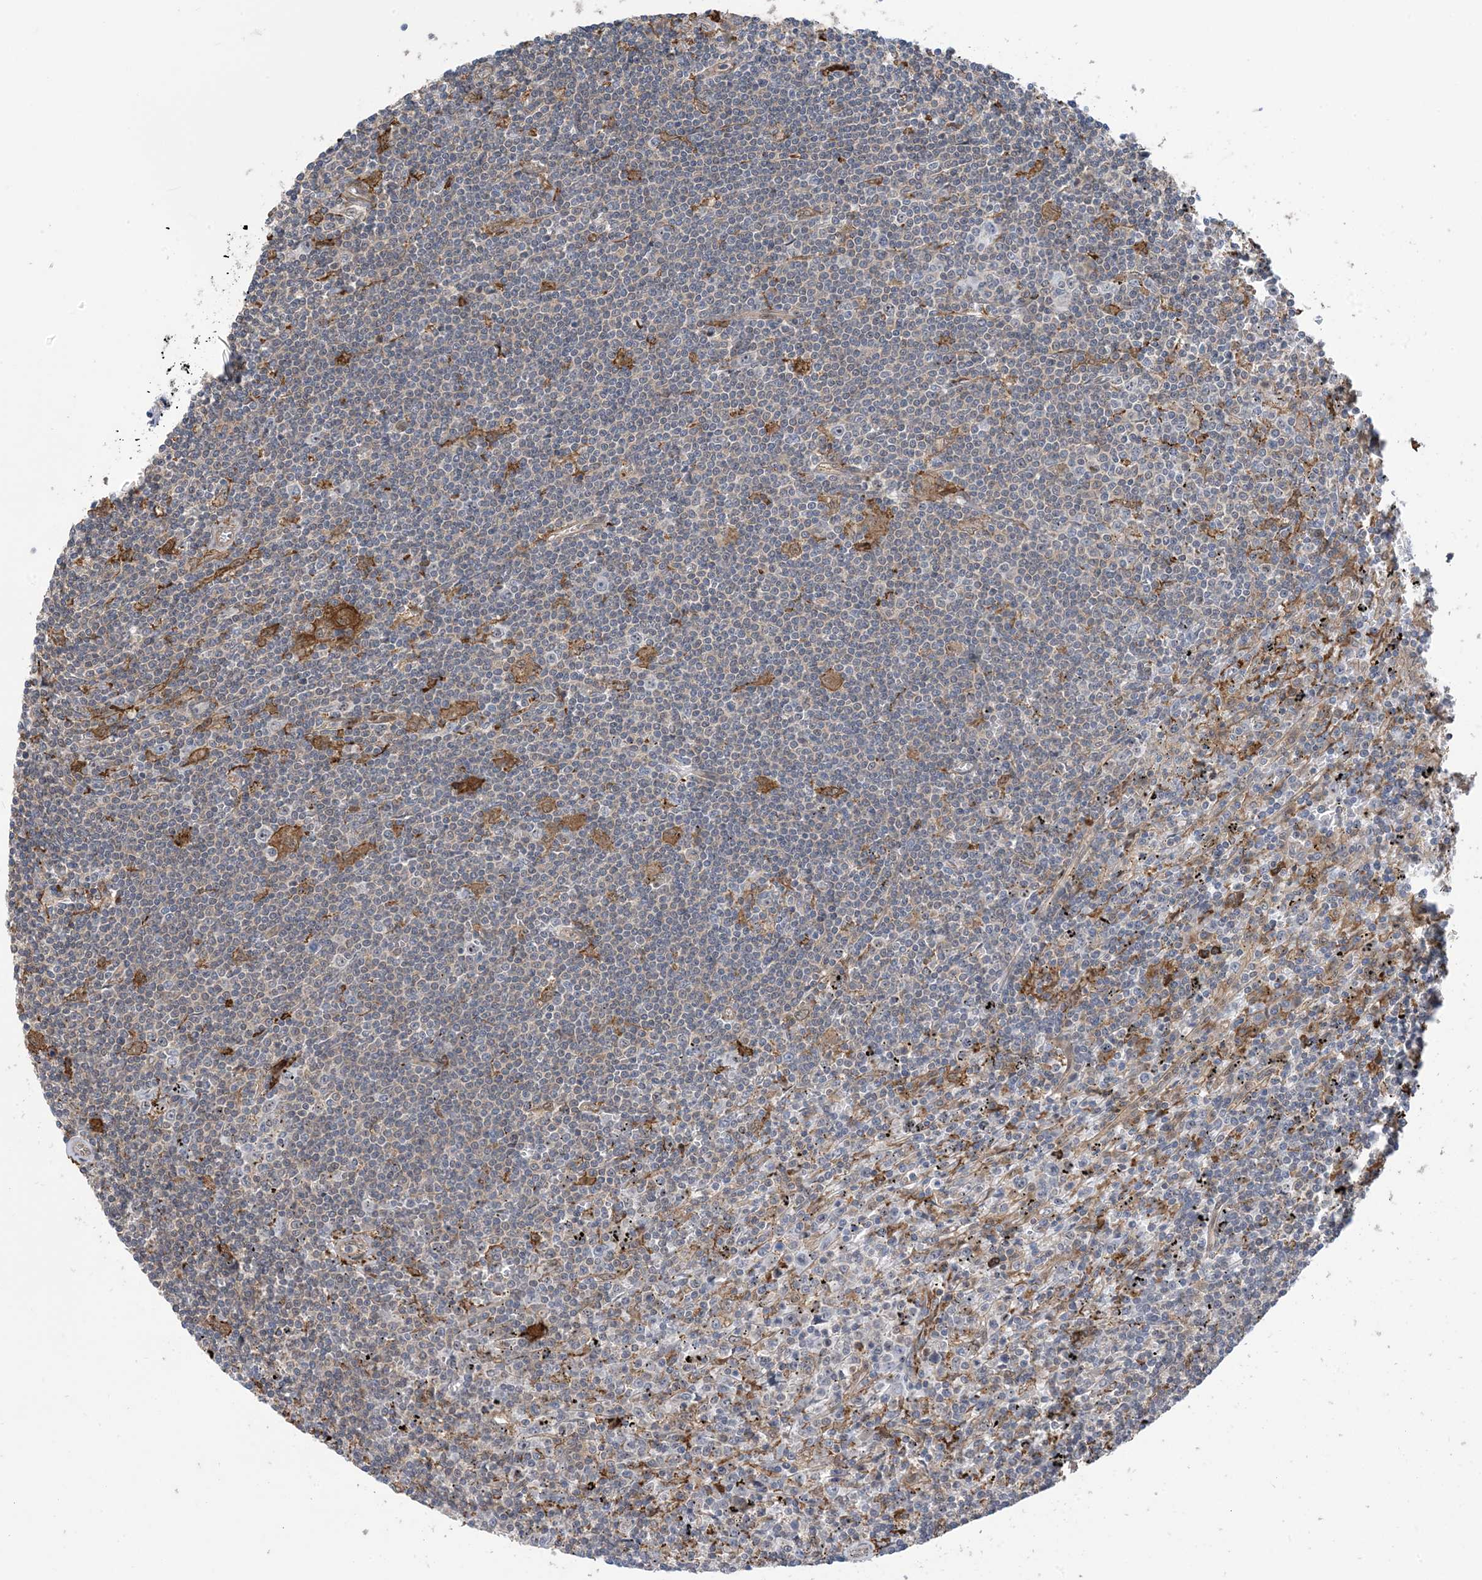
{"staining": {"intensity": "negative", "quantity": "none", "location": "none"}, "tissue": "lymphoma", "cell_type": "Tumor cells", "image_type": "cancer", "snomed": [{"axis": "morphology", "description": "Malignant lymphoma, non-Hodgkin's type, Low grade"}, {"axis": "topography", "description": "Spleen"}], "caption": "Tumor cells show no significant positivity in malignant lymphoma, non-Hodgkin's type (low-grade).", "gene": "HS1BP3", "patient": {"sex": "male", "age": 76}}